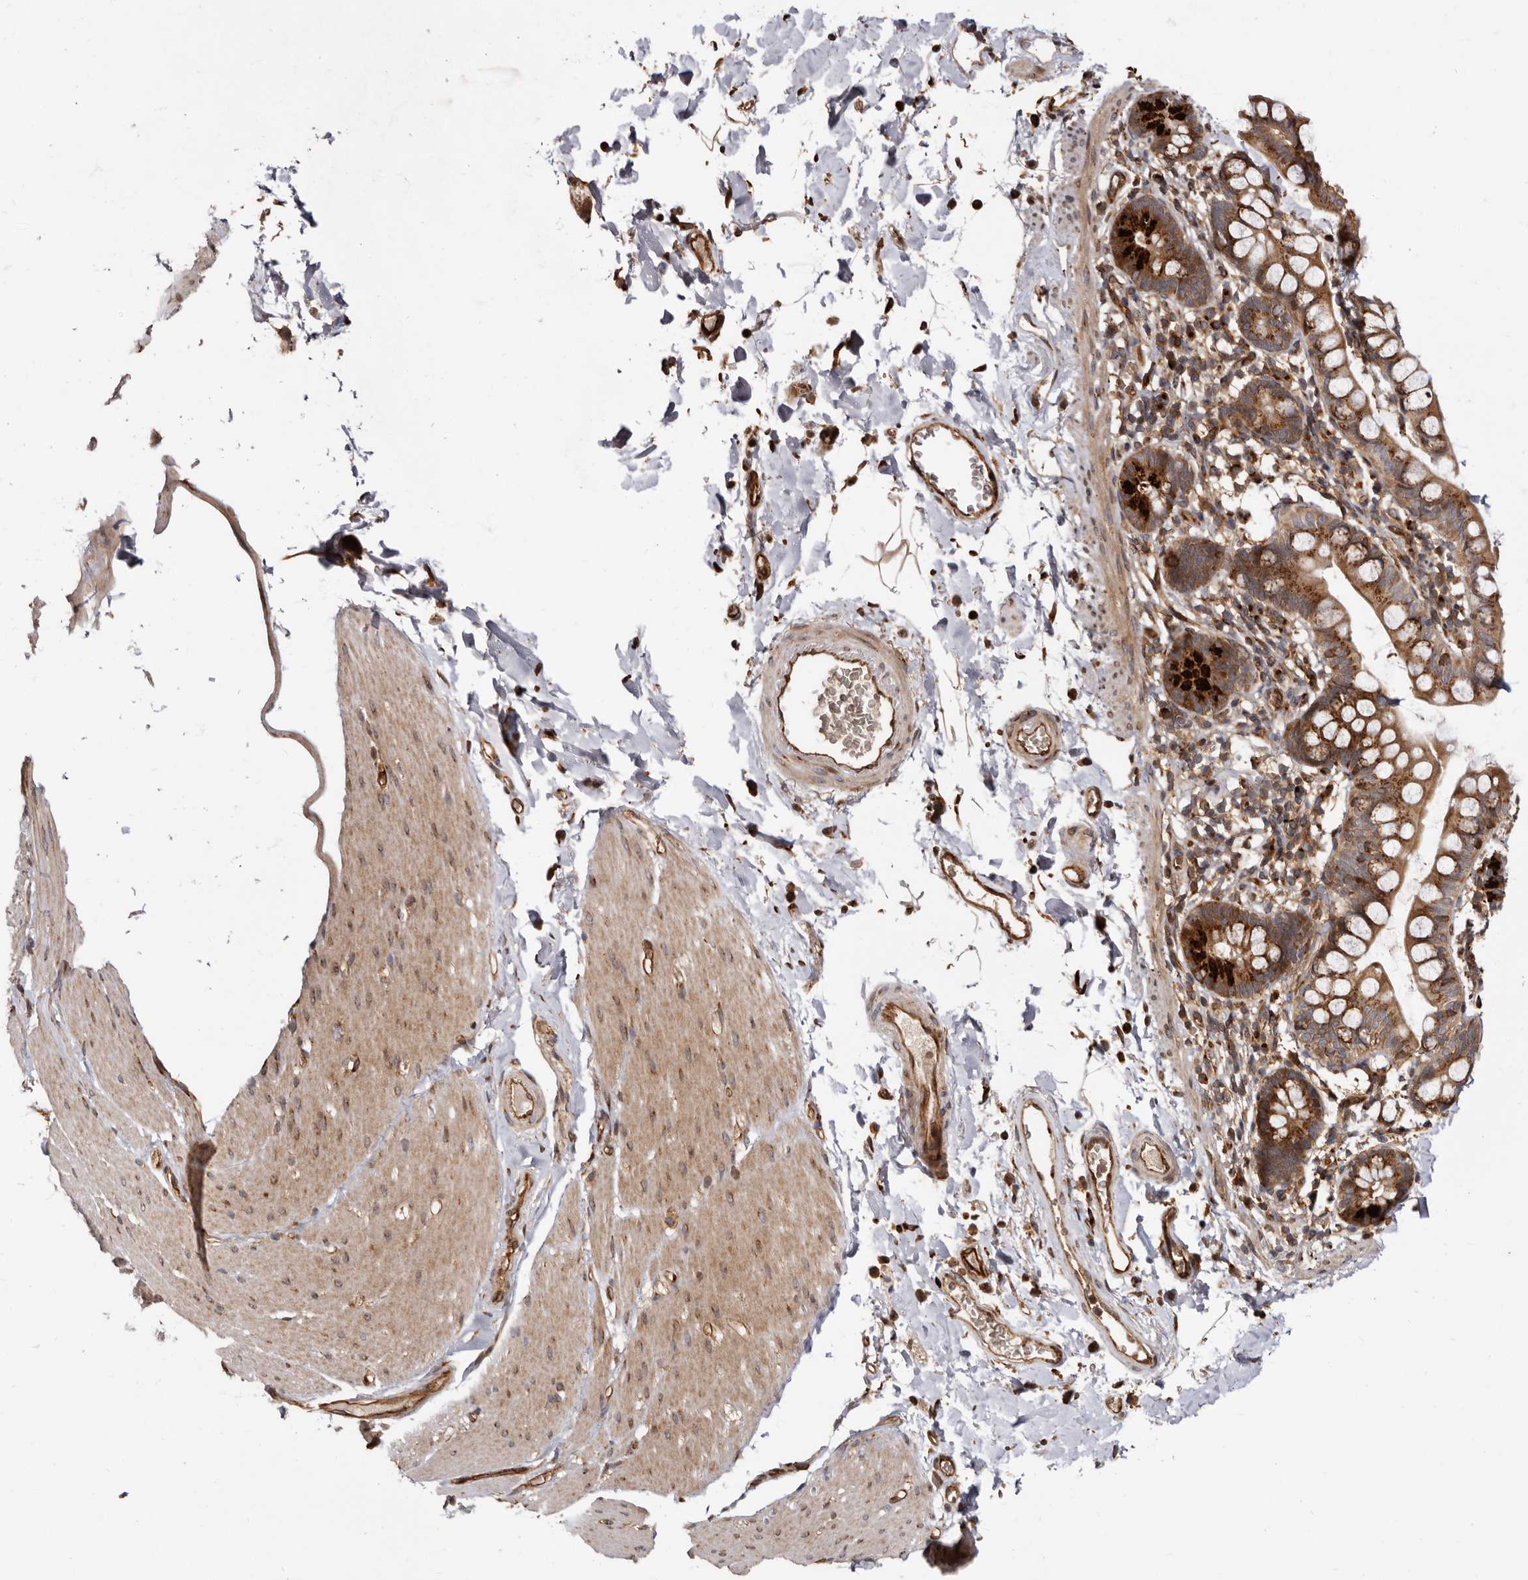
{"staining": {"intensity": "moderate", "quantity": "25%-75%", "location": "cytoplasmic/membranous"}, "tissue": "smooth muscle", "cell_type": "Smooth muscle cells", "image_type": "normal", "snomed": [{"axis": "morphology", "description": "Normal tissue, NOS"}, {"axis": "topography", "description": "Smooth muscle"}, {"axis": "topography", "description": "Small intestine"}], "caption": "Immunohistochemistry photomicrograph of benign smooth muscle: human smooth muscle stained using IHC displays medium levels of moderate protein expression localized specifically in the cytoplasmic/membranous of smooth muscle cells, appearing as a cytoplasmic/membranous brown color.", "gene": "GPR27", "patient": {"sex": "female", "age": 84}}